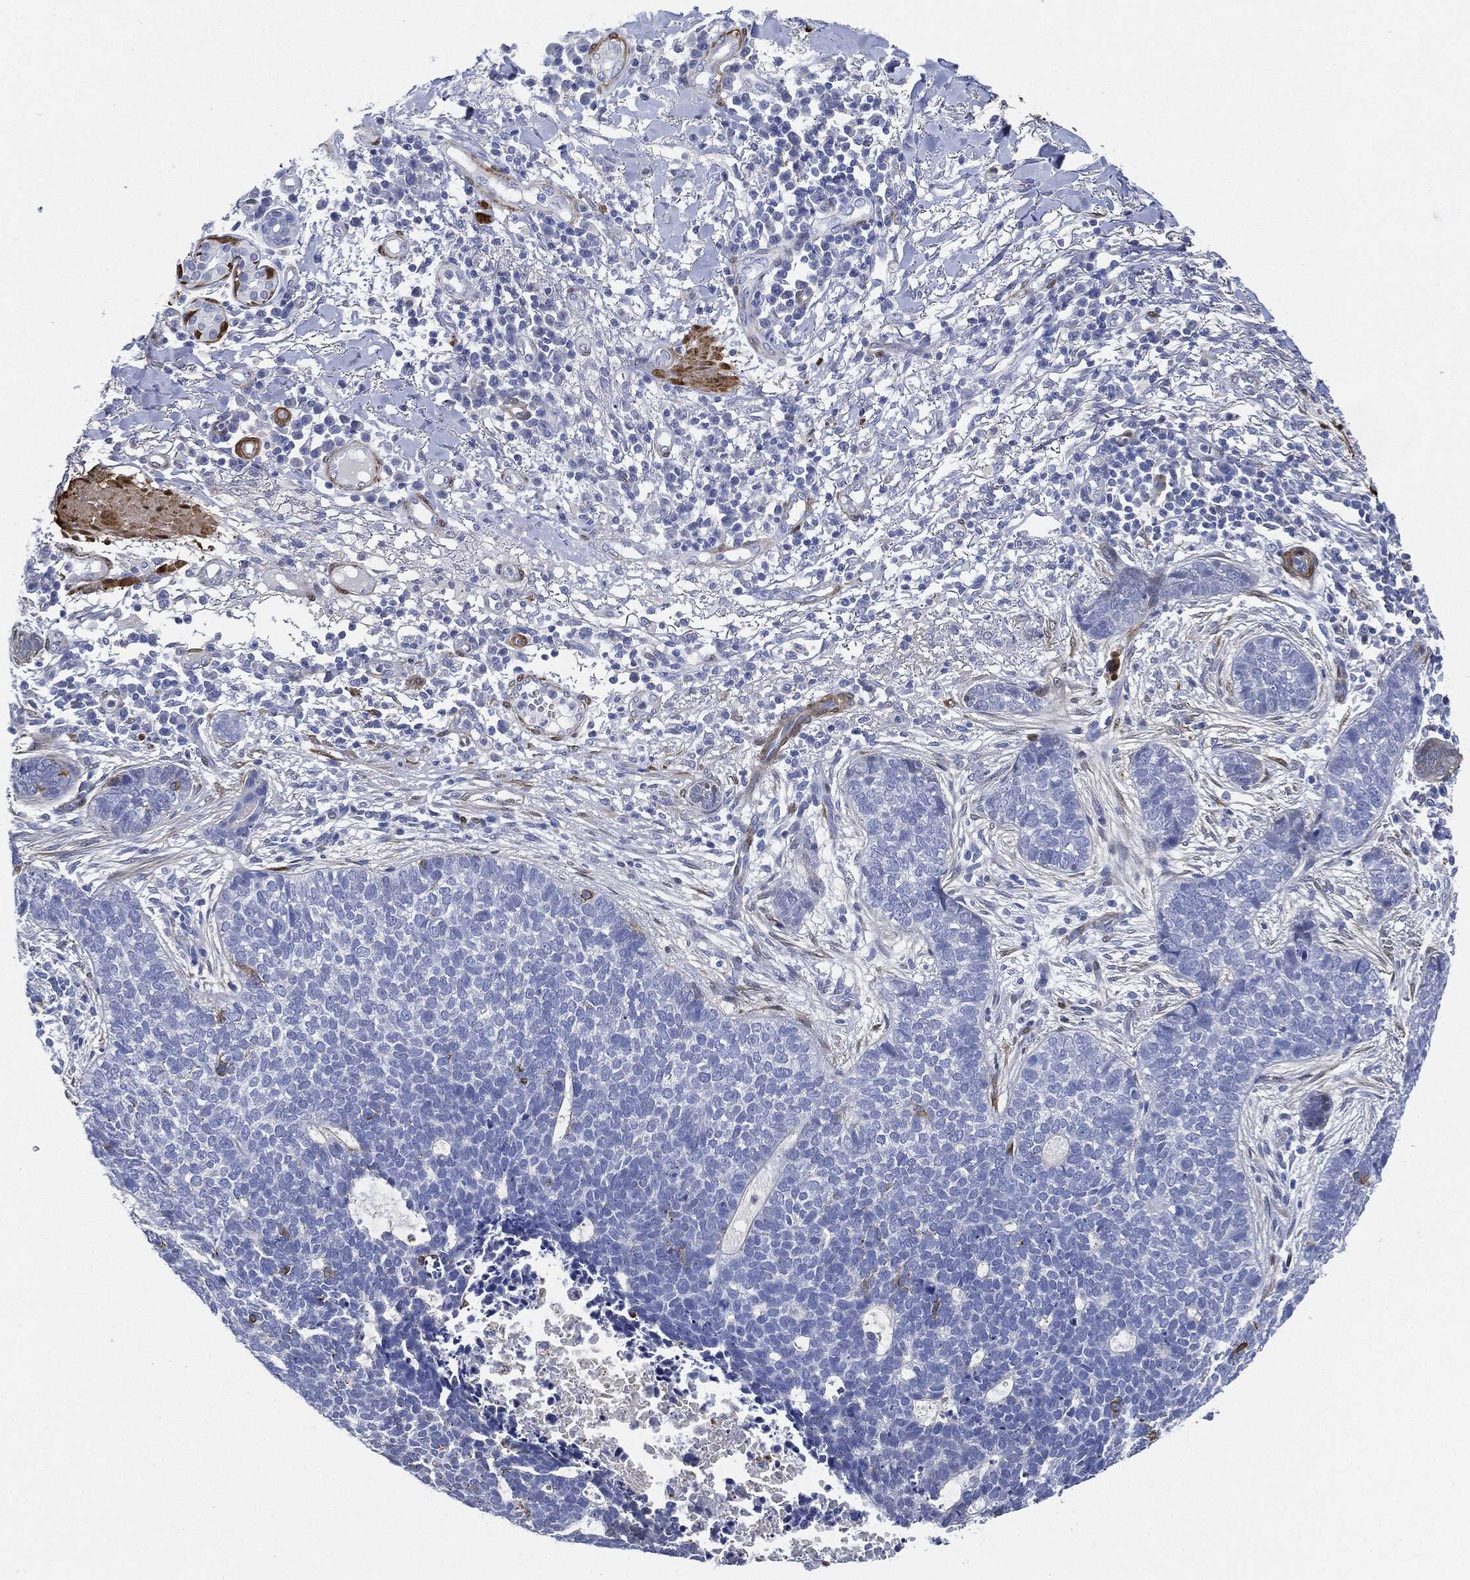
{"staining": {"intensity": "negative", "quantity": "none", "location": "none"}, "tissue": "skin cancer", "cell_type": "Tumor cells", "image_type": "cancer", "snomed": [{"axis": "morphology", "description": "Squamous cell carcinoma, NOS"}, {"axis": "topography", "description": "Skin"}], "caption": "Skin squamous cell carcinoma was stained to show a protein in brown. There is no significant staining in tumor cells.", "gene": "TAGLN", "patient": {"sex": "male", "age": 88}}